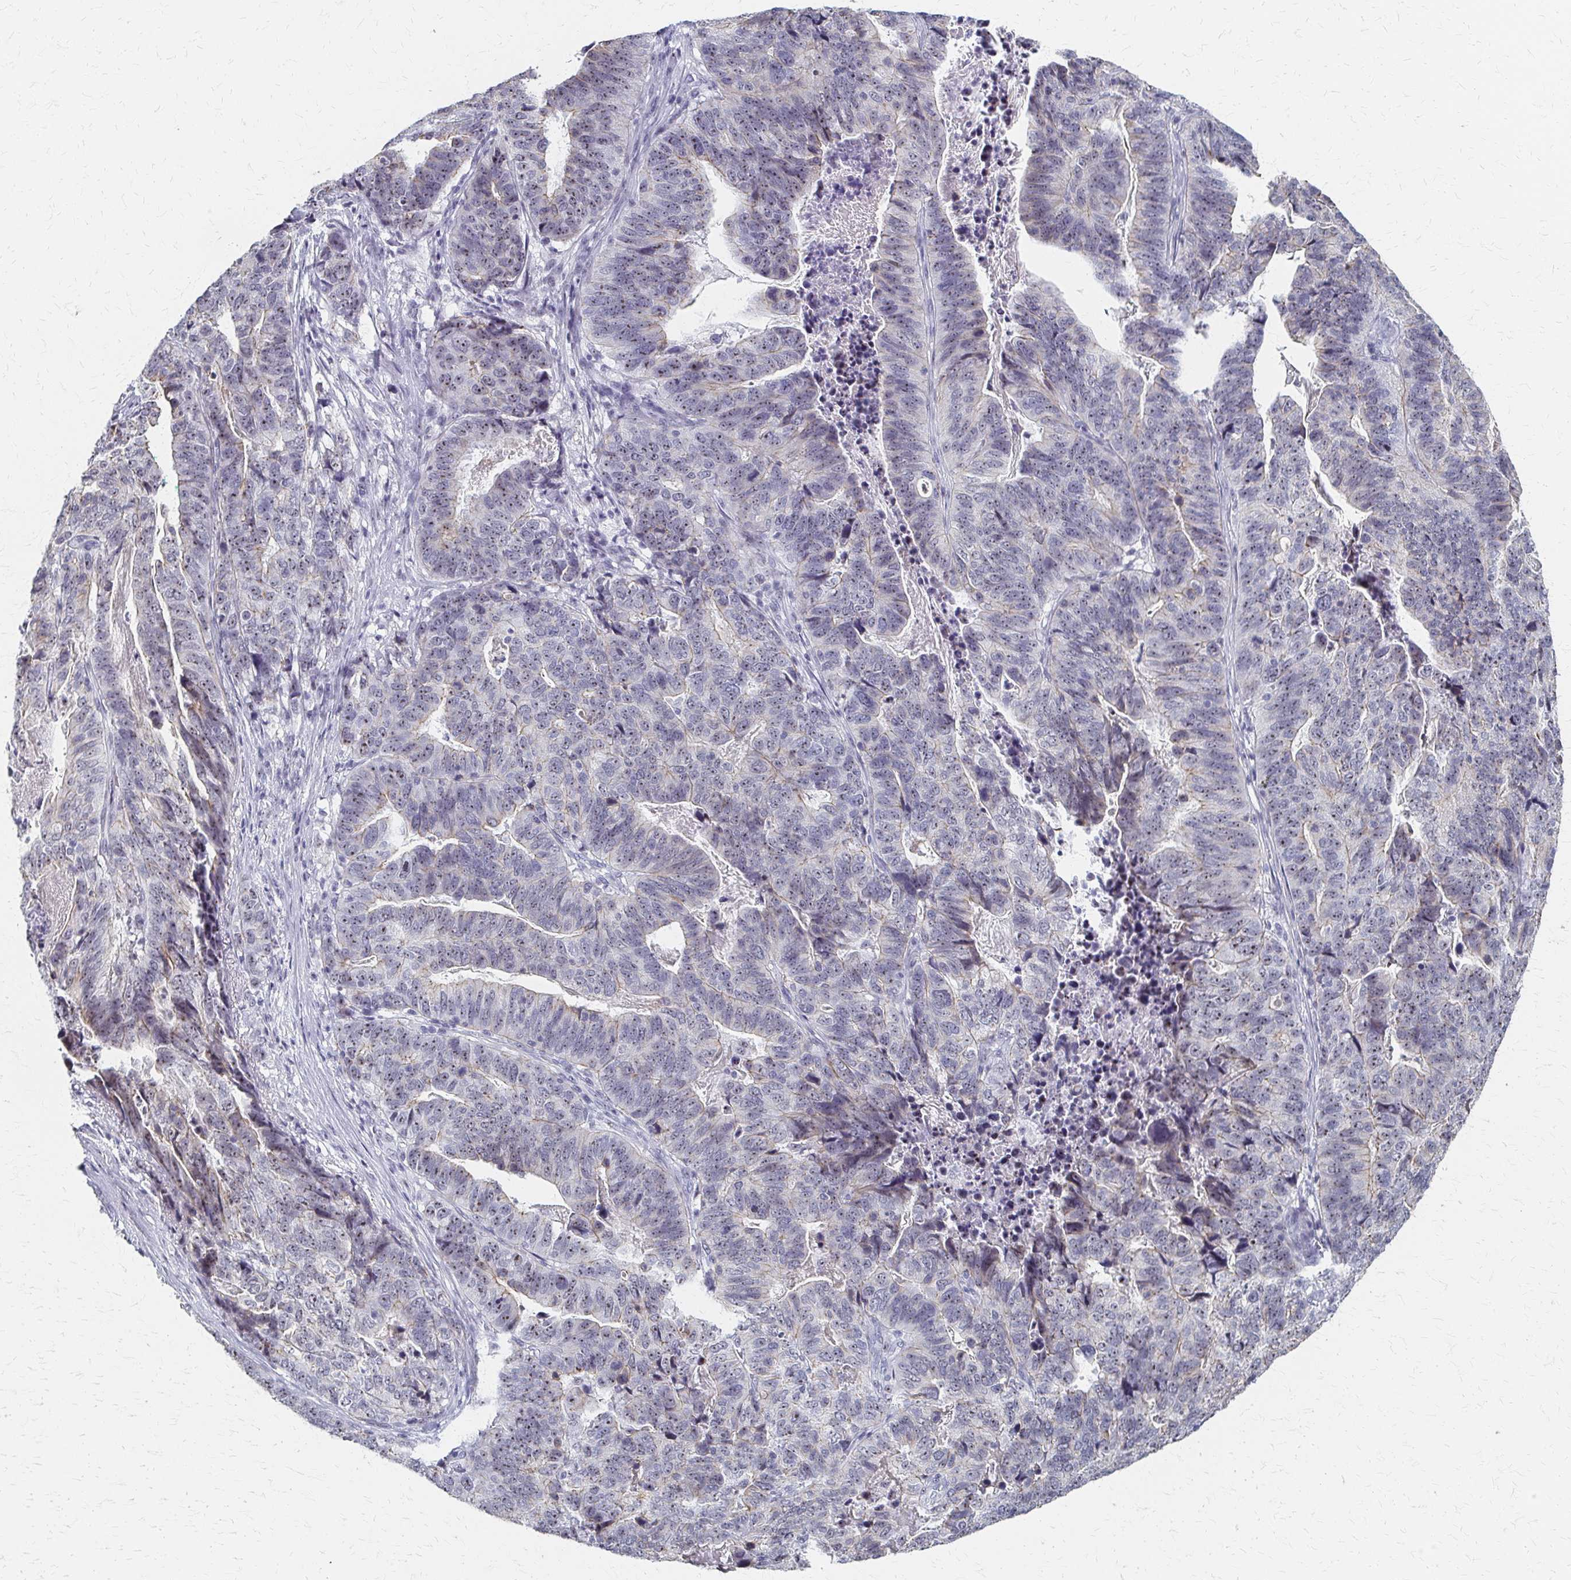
{"staining": {"intensity": "weak", "quantity": "25%-75%", "location": "cytoplasmic/membranous,nuclear"}, "tissue": "stomach cancer", "cell_type": "Tumor cells", "image_type": "cancer", "snomed": [{"axis": "morphology", "description": "Adenocarcinoma, NOS"}, {"axis": "topography", "description": "Stomach, upper"}], "caption": "An image of adenocarcinoma (stomach) stained for a protein reveals weak cytoplasmic/membranous and nuclear brown staining in tumor cells. (Stains: DAB in brown, nuclei in blue, Microscopy: brightfield microscopy at high magnification).", "gene": "PES1", "patient": {"sex": "female", "age": 67}}